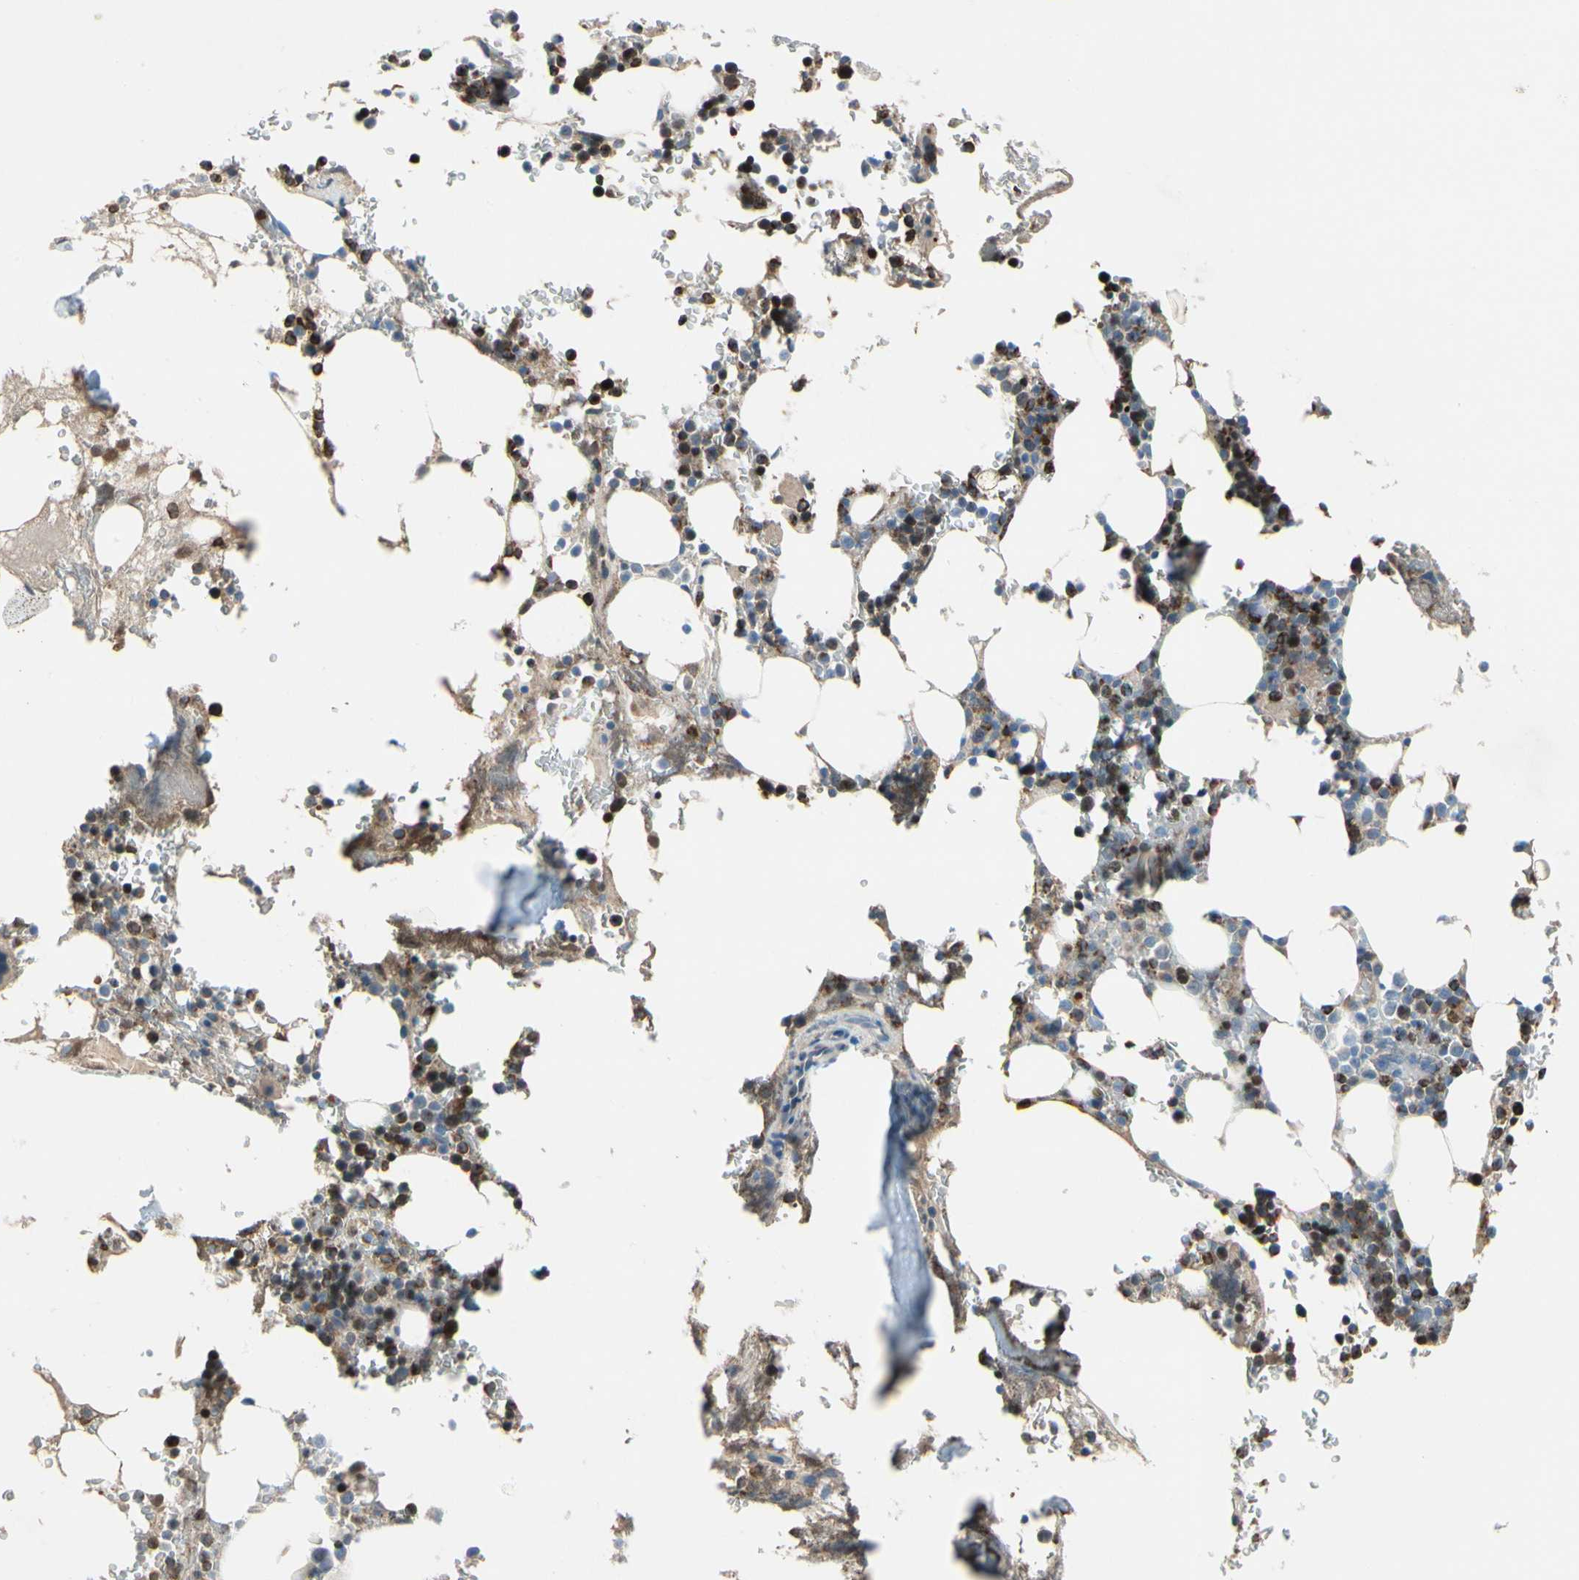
{"staining": {"intensity": "strong", "quantity": "25%-75%", "location": "cytoplasmic/membranous"}, "tissue": "bone marrow", "cell_type": "Hematopoietic cells", "image_type": "normal", "snomed": [{"axis": "morphology", "description": "Normal tissue, NOS"}, {"axis": "topography", "description": "Bone marrow"}], "caption": "Hematopoietic cells show high levels of strong cytoplasmic/membranous staining in approximately 25%-75% of cells in normal human bone marrow. (IHC, brightfield microscopy, high magnification).", "gene": "HJURP", "patient": {"sex": "female", "age": 73}}